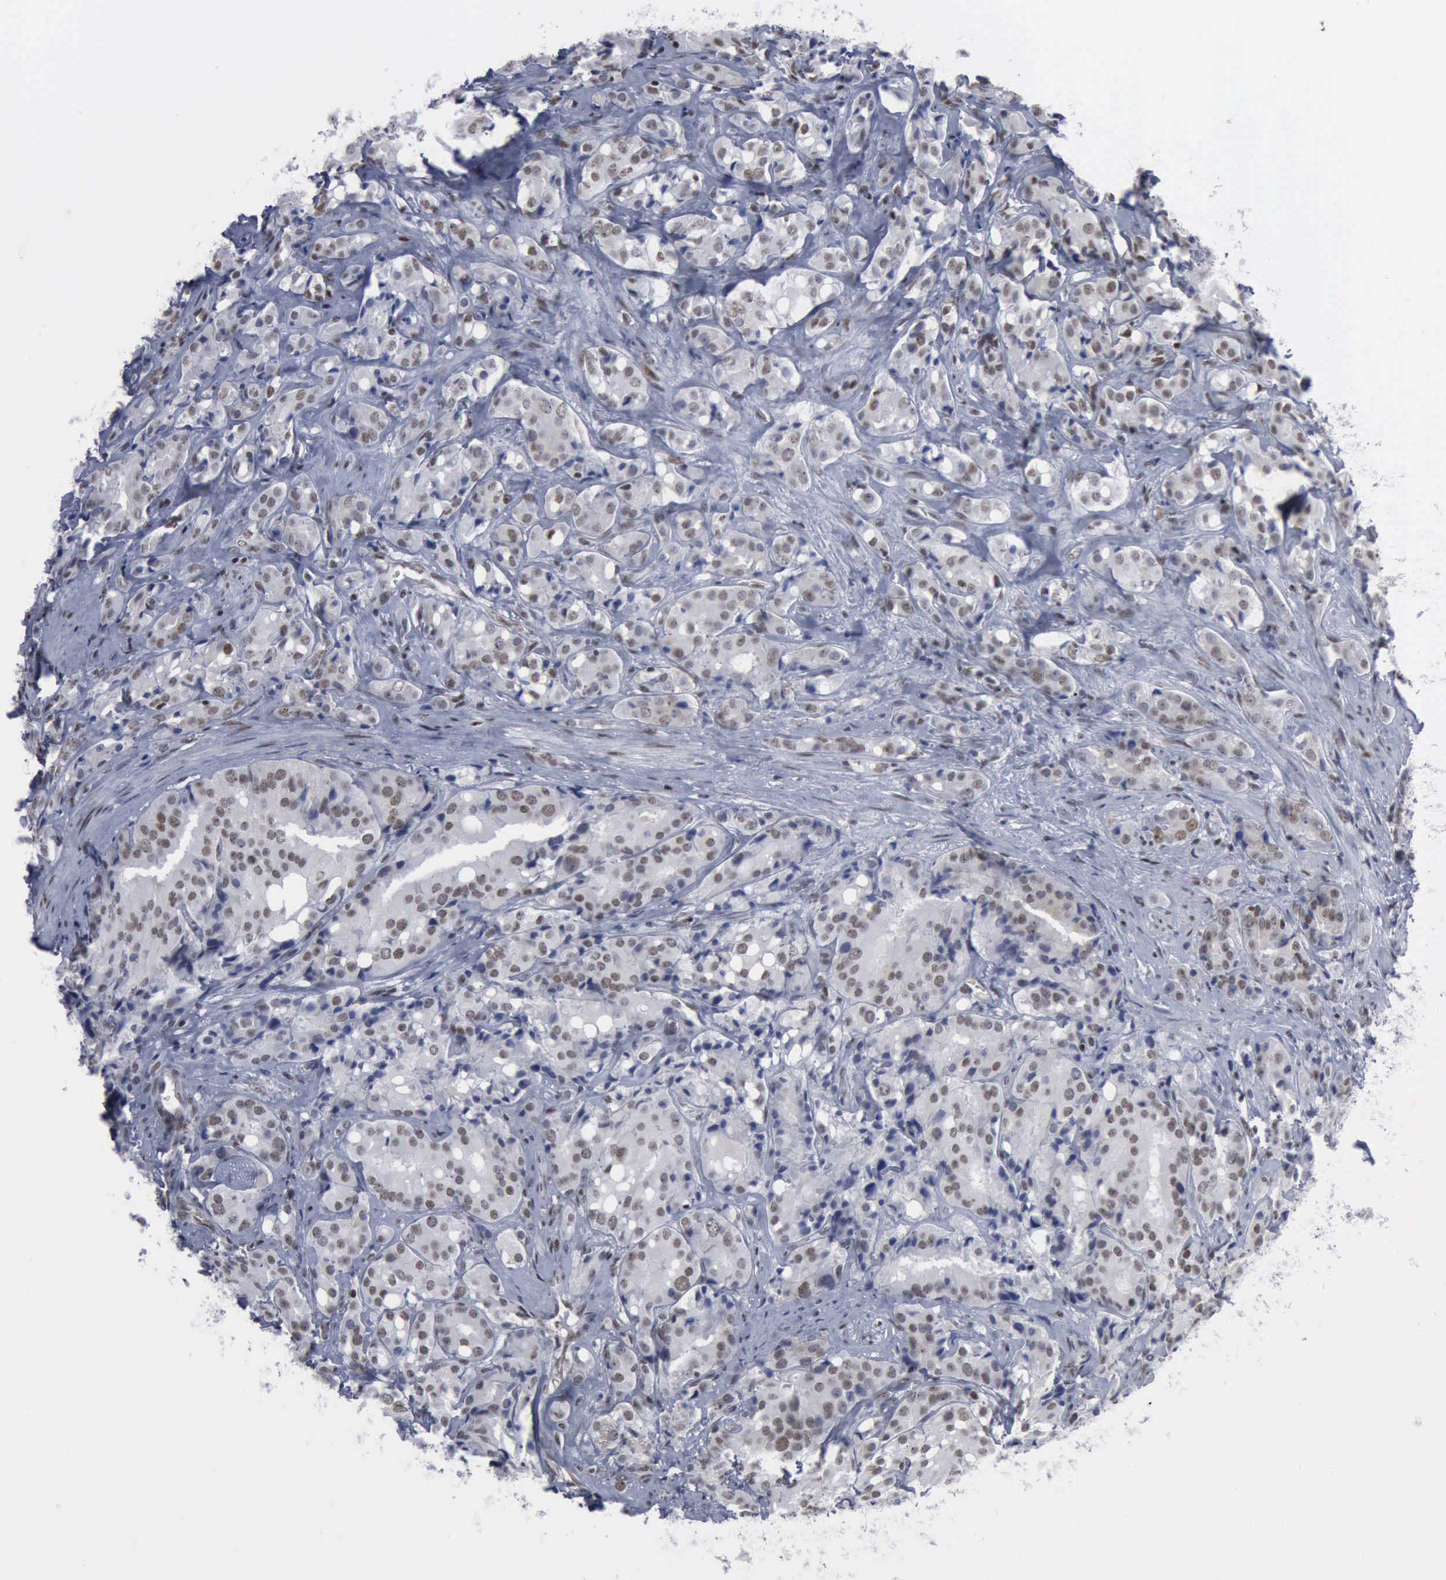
{"staining": {"intensity": "weak", "quantity": ">75%", "location": "nuclear"}, "tissue": "prostate cancer", "cell_type": "Tumor cells", "image_type": "cancer", "snomed": [{"axis": "morphology", "description": "Adenocarcinoma, High grade"}, {"axis": "topography", "description": "Prostate"}], "caption": "Immunohistochemistry (IHC) of prostate high-grade adenocarcinoma shows low levels of weak nuclear positivity in about >75% of tumor cells.", "gene": "XPA", "patient": {"sex": "male", "age": 68}}